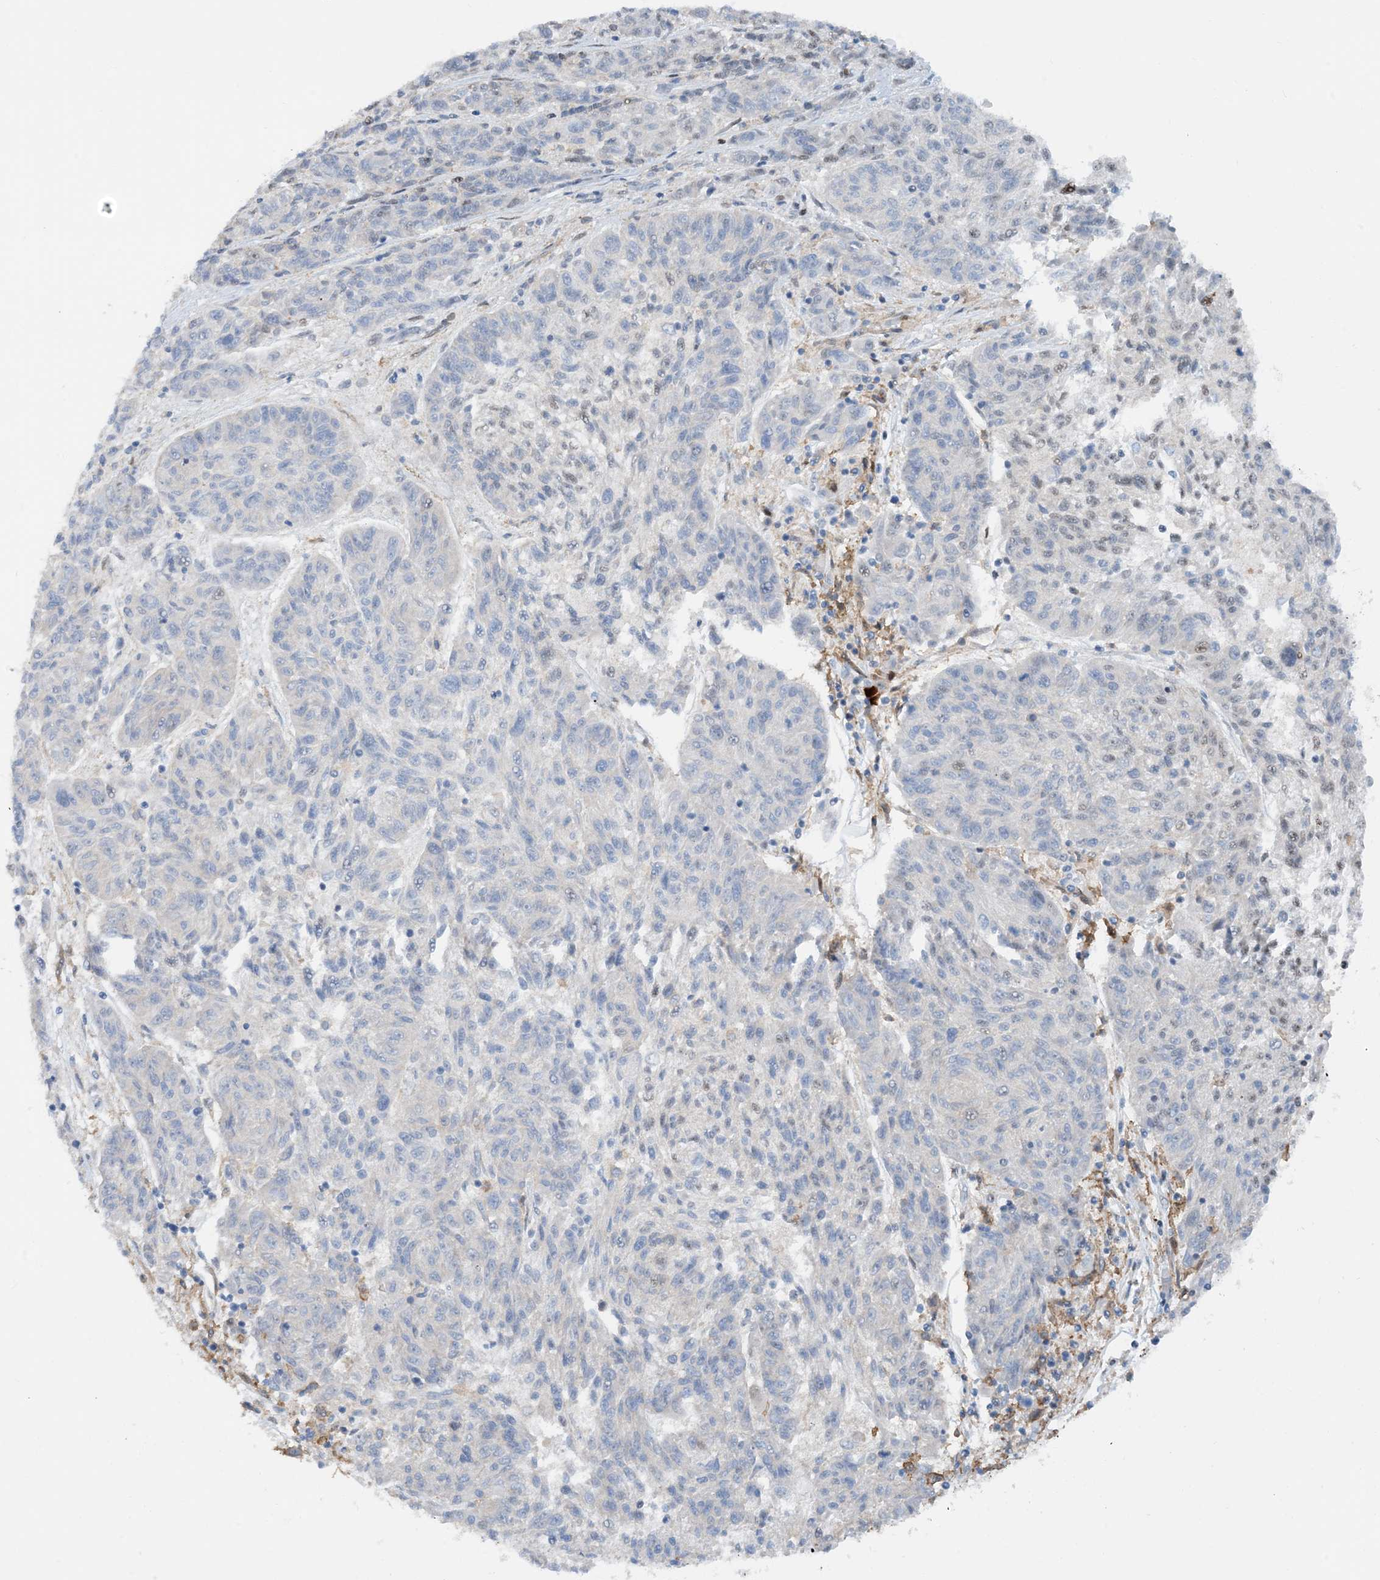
{"staining": {"intensity": "weak", "quantity": "<25%", "location": "nuclear"}, "tissue": "melanoma", "cell_type": "Tumor cells", "image_type": "cancer", "snomed": [{"axis": "morphology", "description": "Malignant melanoma, NOS"}, {"axis": "topography", "description": "Skin"}], "caption": "Protein analysis of melanoma reveals no significant expression in tumor cells.", "gene": "HEMK1", "patient": {"sex": "male", "age": 53}}